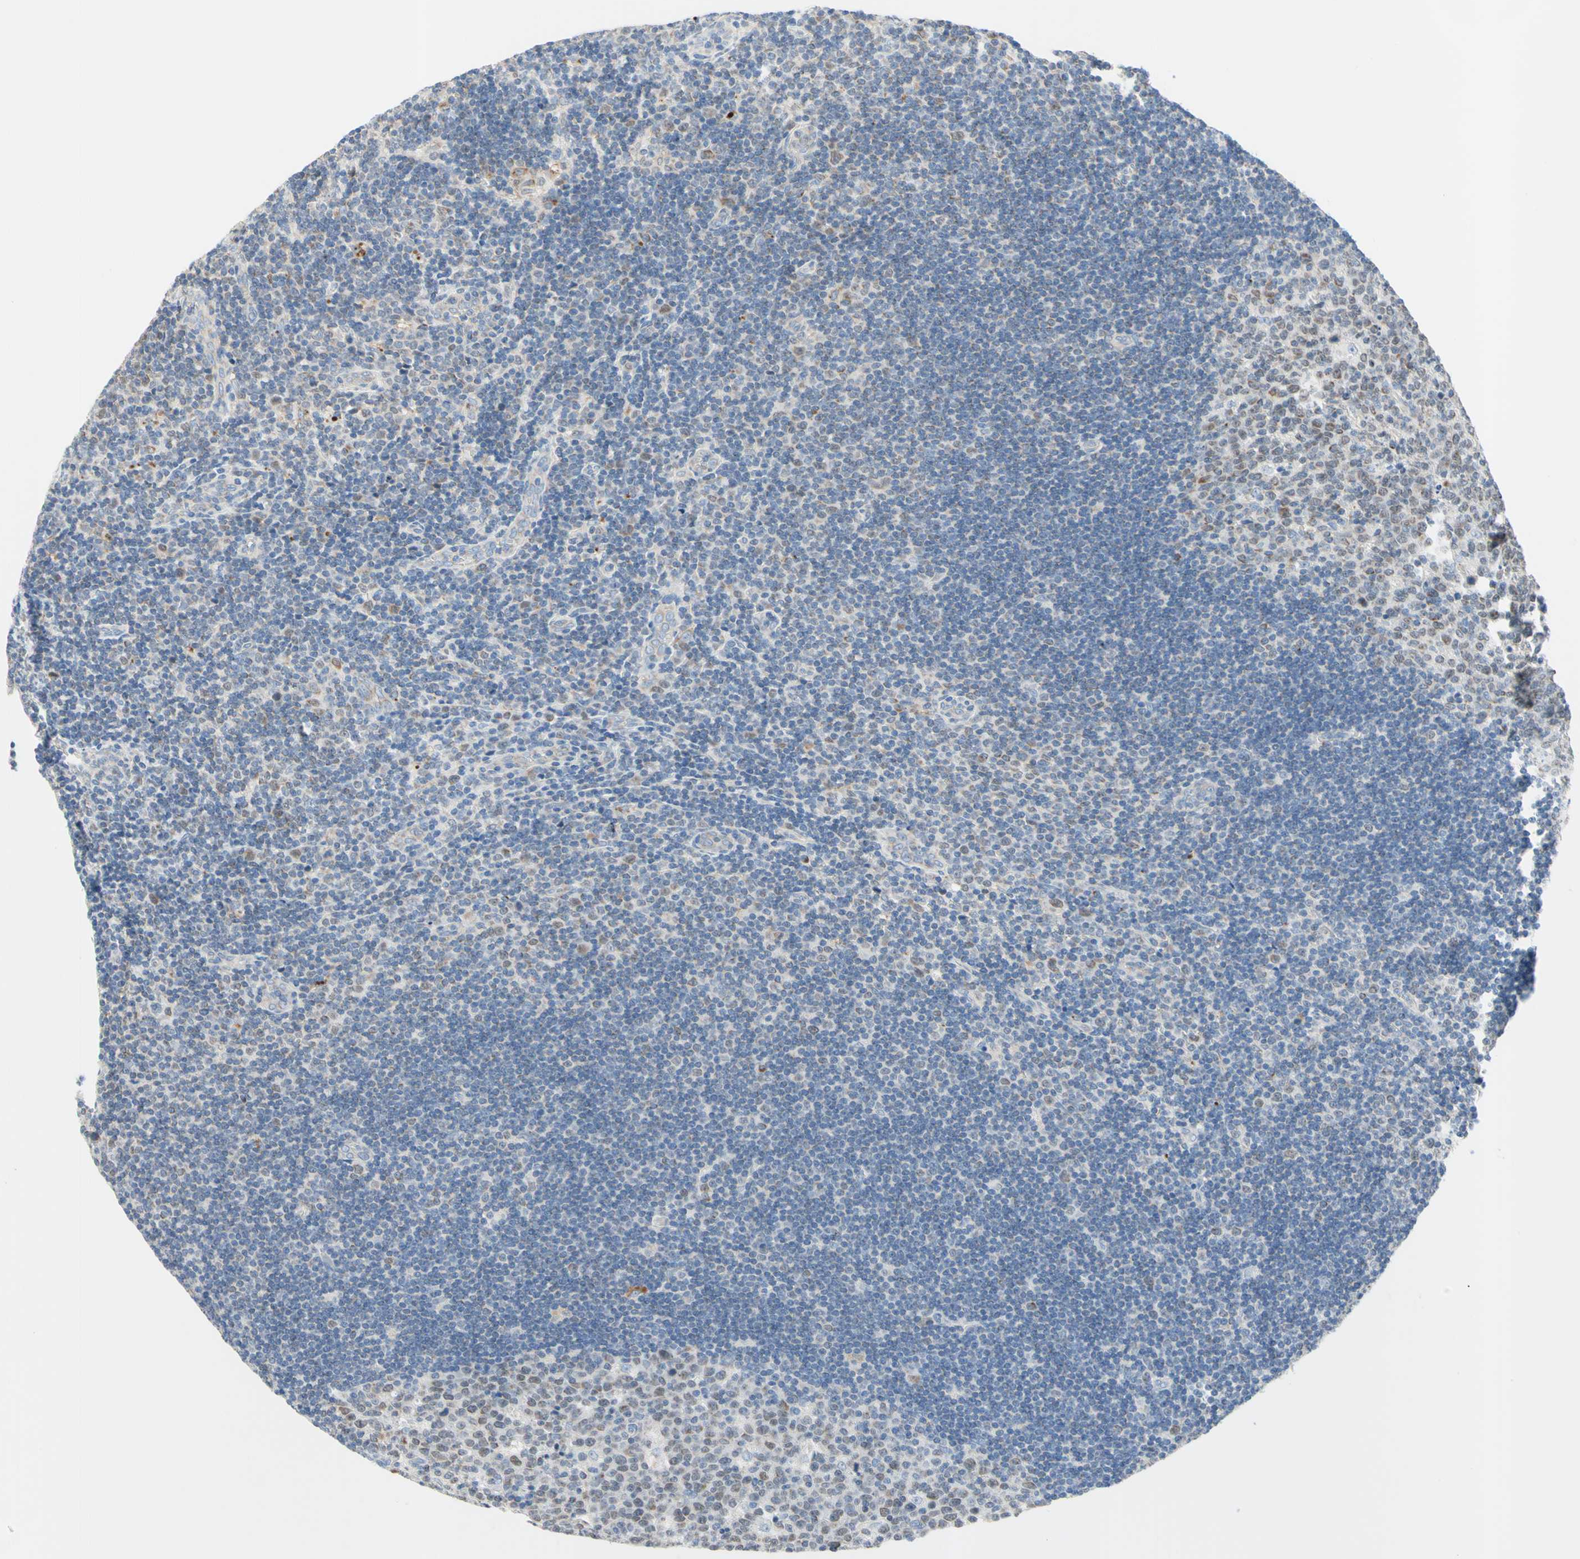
{"staining": {"intensity": "weak", "quantity": "25%-75%", "location": "cytoplasmic/membranous"}, "tissue": "lymph node", "cell_type": "Germinal center cells", "image_type": "normal", "snomed": [{"axis": "morphology", "description": "Normal tissue, NOS"}, {"axis": "topography", "description": "Lymph node"}, {"axis": "topography", "description": "Salivary gland"}], "caption": "Immunohistochemistry (IHC) (DAB) staining of normal human lymph node demonstrates weak cytoplasmic/membranous protein positivity in about 25%-75% of germinal center cells.", "gene": "MFF", "patient": {"sex": "male", "age": 8}}